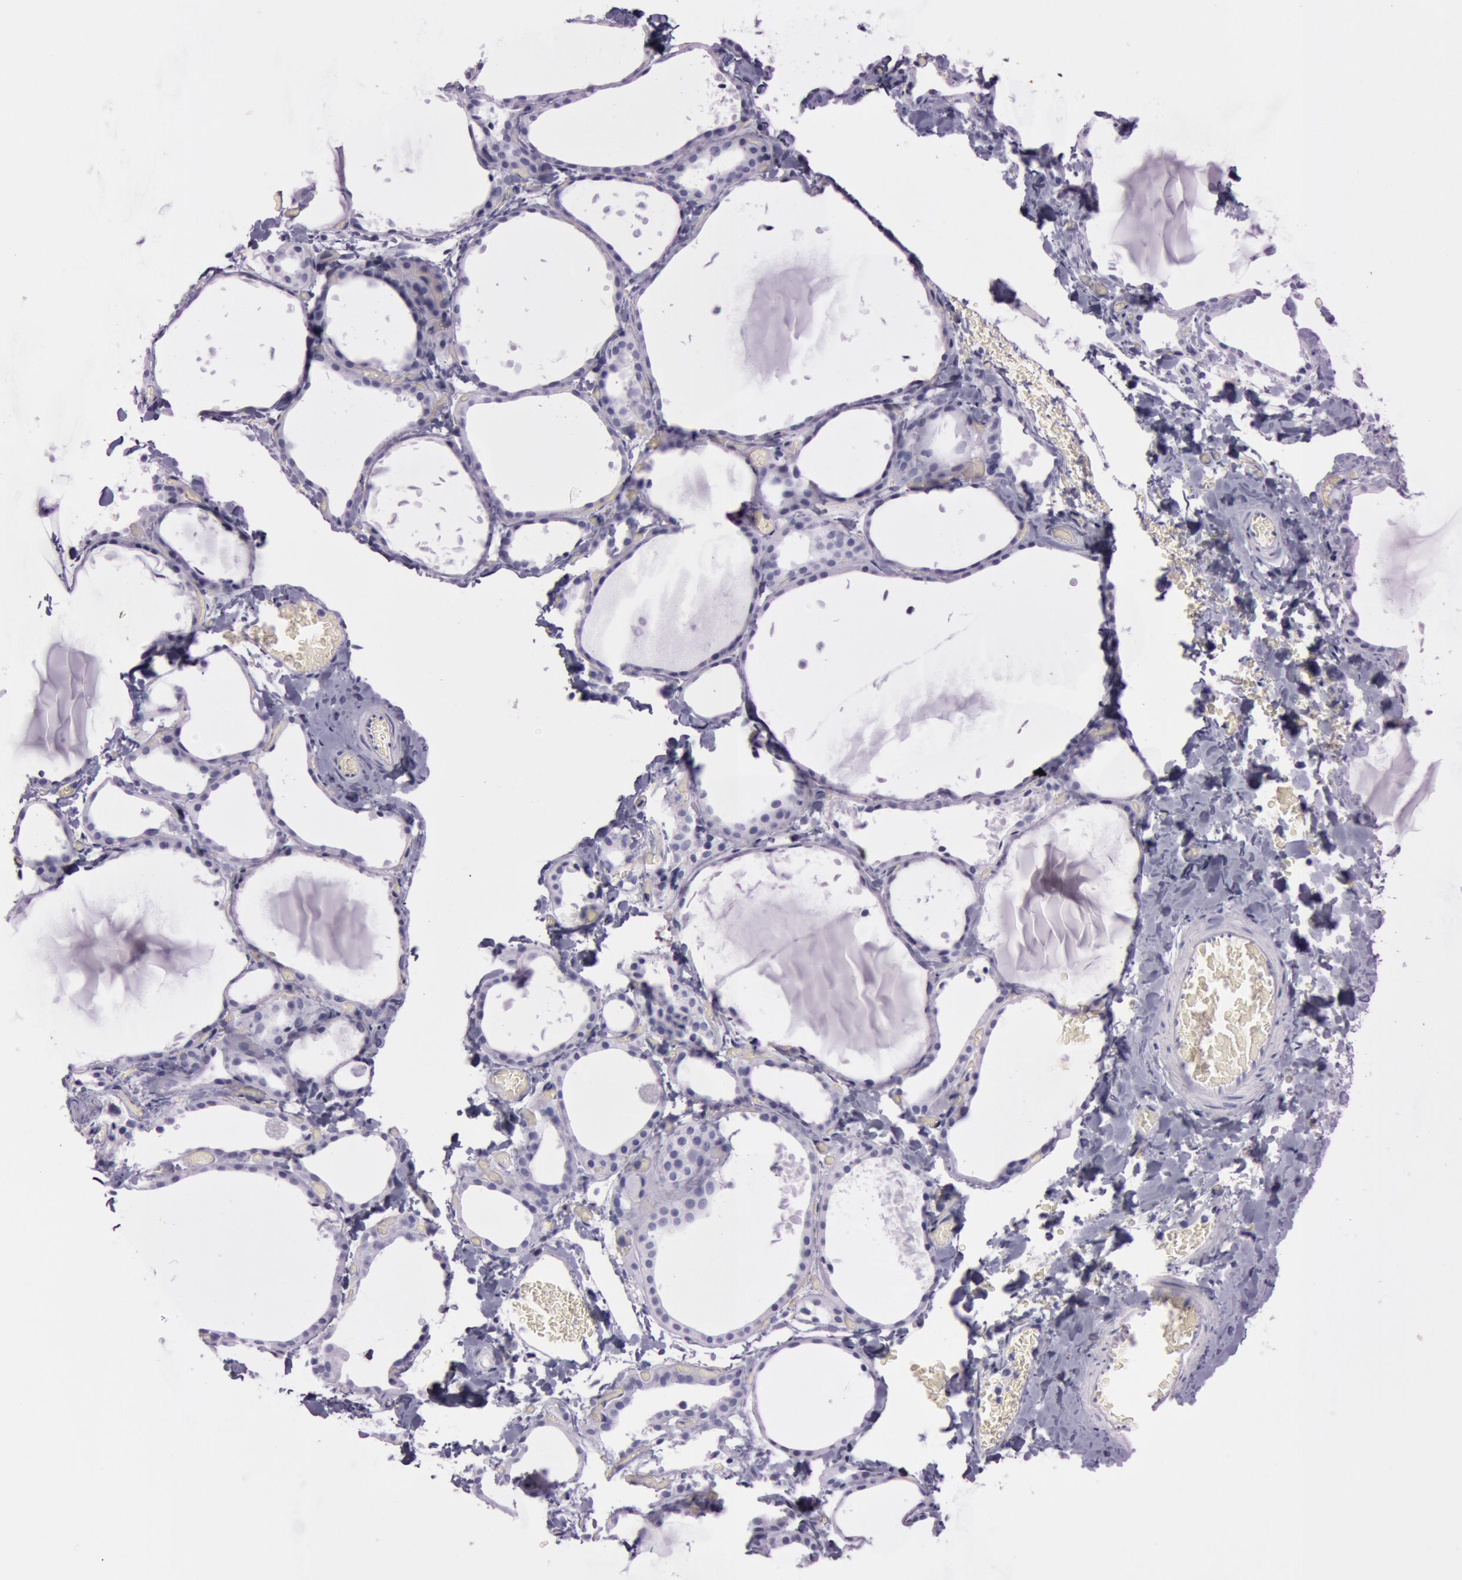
{"staining": {"intensity": "negative", "quantity": "none", "location": "none"}, "tissue": "thyroid gland", "cell_type": "Glandular cells", "image_type": "normal", "snomed": [{"axis": "morphology", "description": "Normal tissue, NOS"}, {"axis": "topography", "description": "Thyroid gland"}], "caption": "The image reveals no staining of glandular cells in normal thyroid gland.", "gene": "S100A7", "patient": {"sex": "female", "age": 22}}